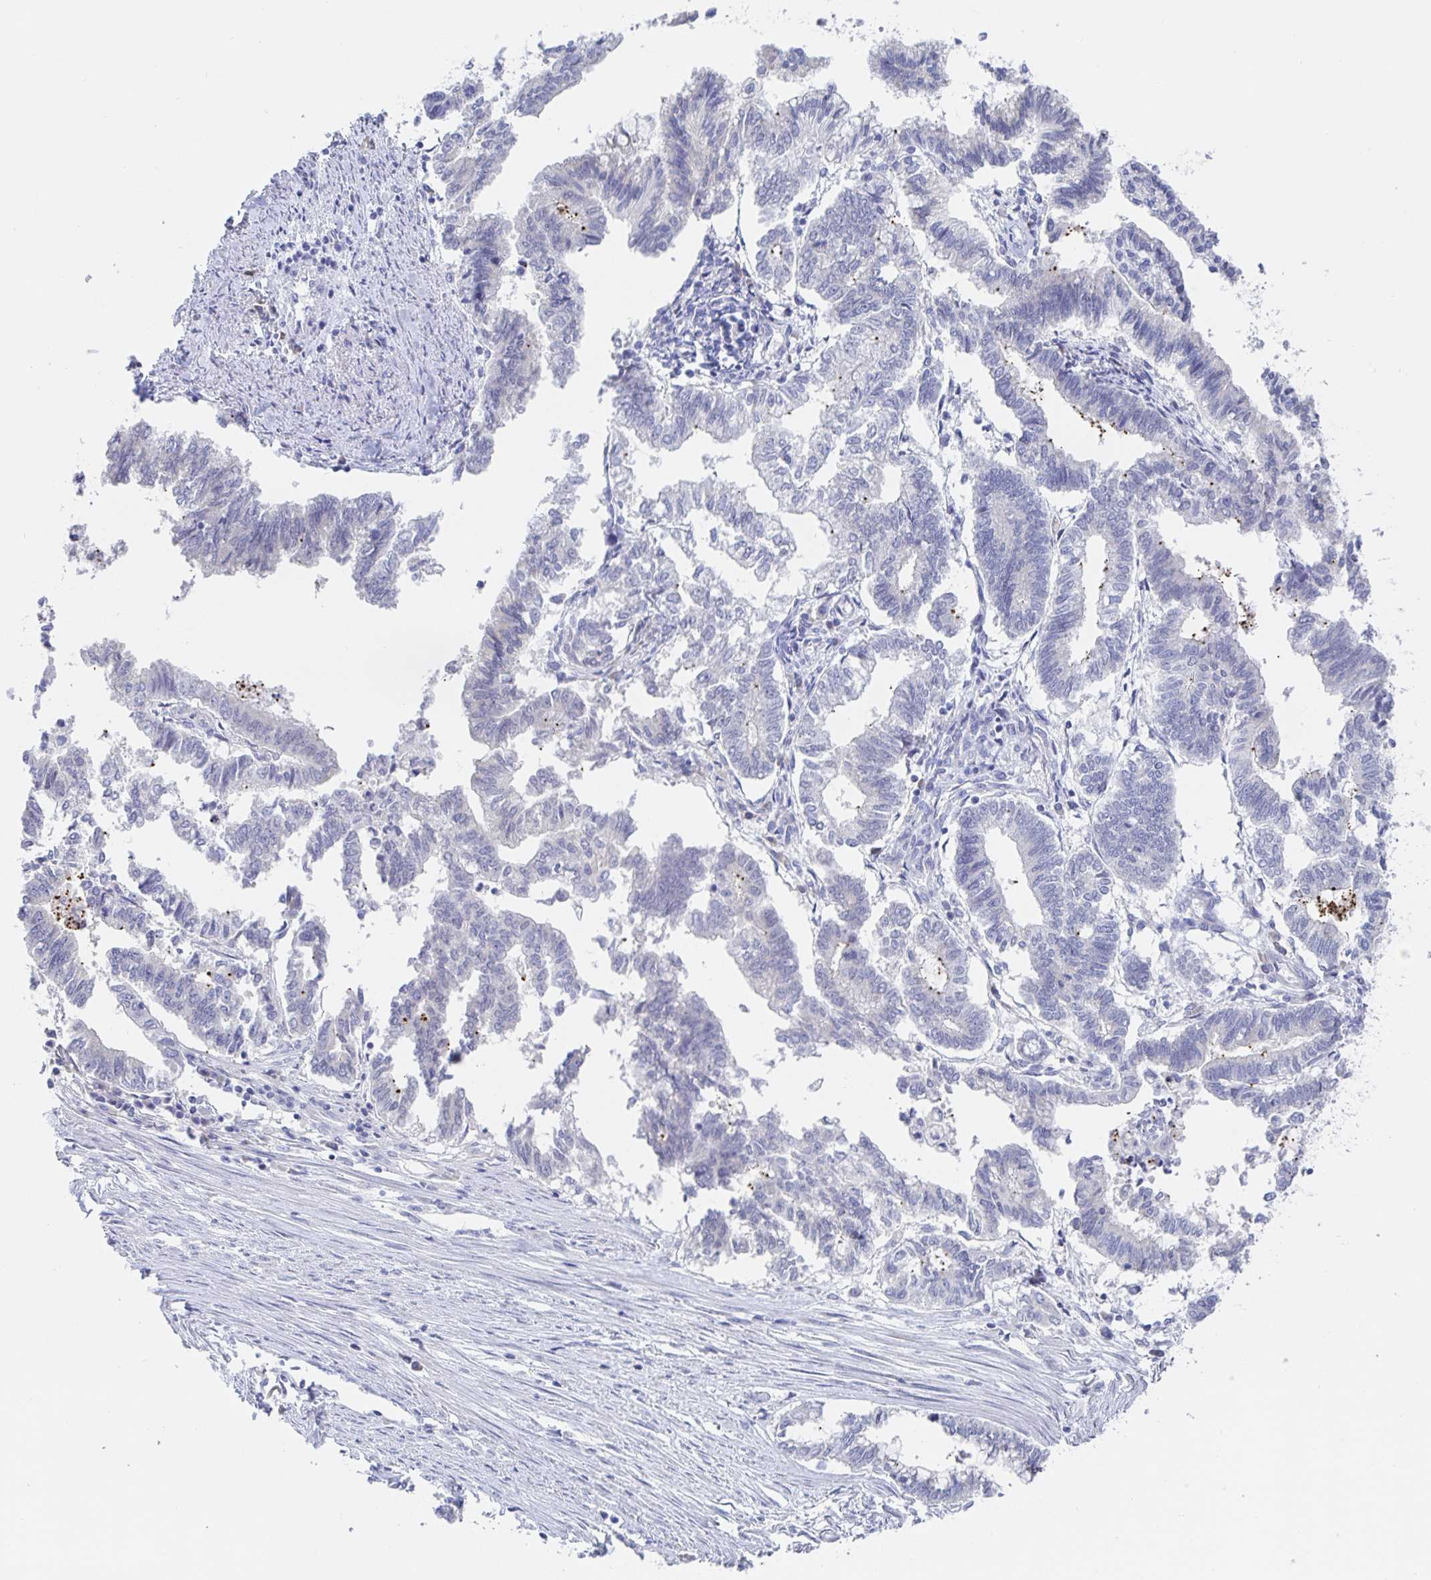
{"staining": {"intensity": "negative", "quantity": "none", "location": "none"}, "tissue": "endometrial cancer", "cell_type": "Tumor cells", "image_type": "cancer", "snomed": [{"axis": "morphology", "description": "Adenocarcinoma, NOS"}, {"axis": "topography", "description": "Endometrium"}], "caption": "A high-resolution photomicrograph shows immunohistochemistry staining of adenocarcinoma (endometrial), which demonstrates no significant staining in tumor cells. (DAB immunohistochemistry with hematoxylin counter stain).", "gene": "SIAH3", "patient": {"sex": "female", "age": 79}}